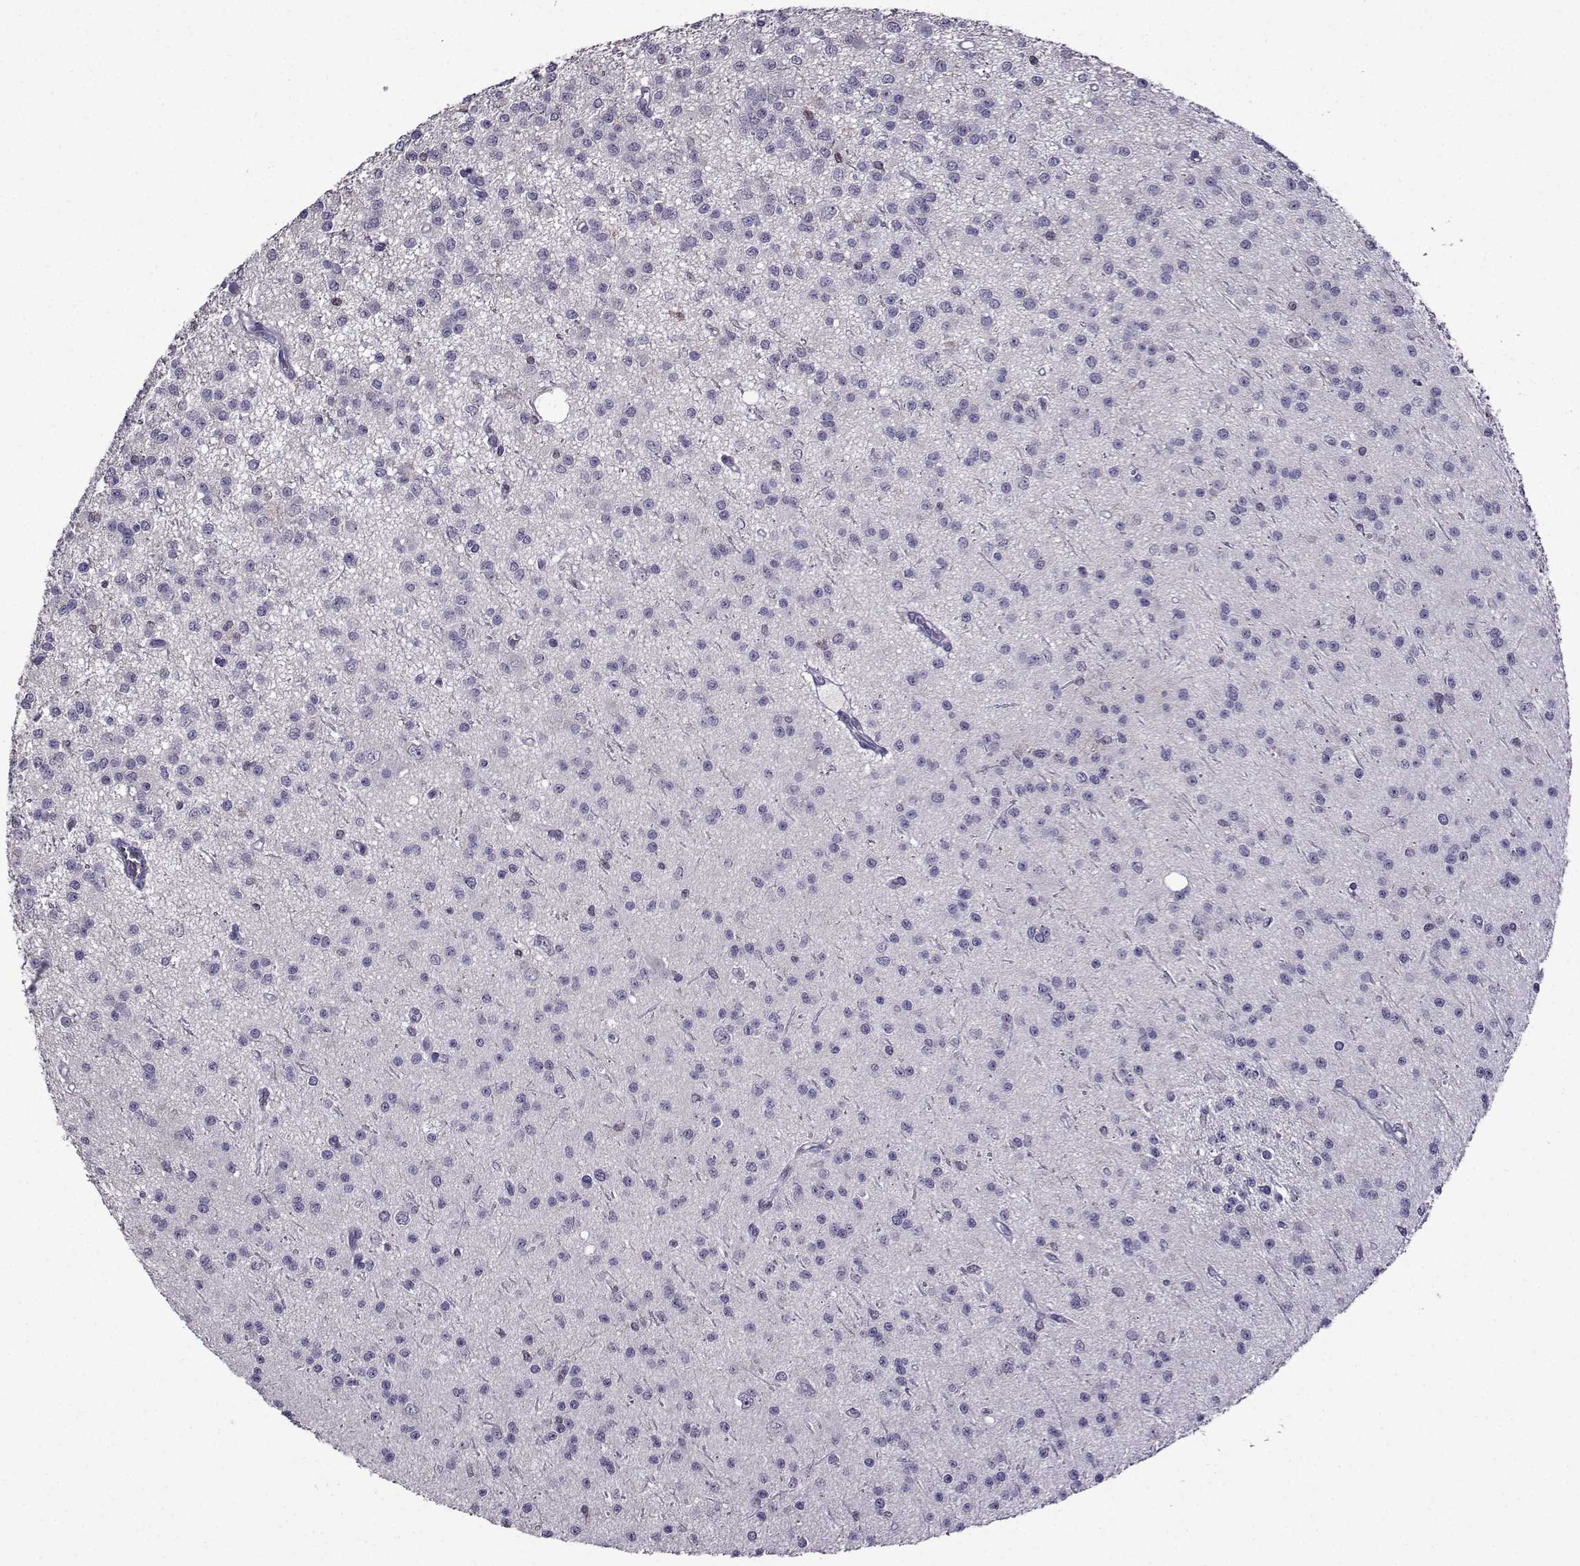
{"staining": {"intensity": "negative", "quantity": "none", "location": "none"}, "tissue": "glioma", "cell_type": "Tumor cells", "image_type": "cancer", "snomed": [{"axis": "morphology", "description": "Glioma, malignant, Low grade"}, {"axis": "topography", "description": "Brain"}], "caption": "Immunohistochemistry histopathology image of neoplastic tissue: human glioma stained with DAB reveals no significant protein expression in tumor cells.", "gene": "CRYBB1", "patient": {"sex": "male", "age": 27}}